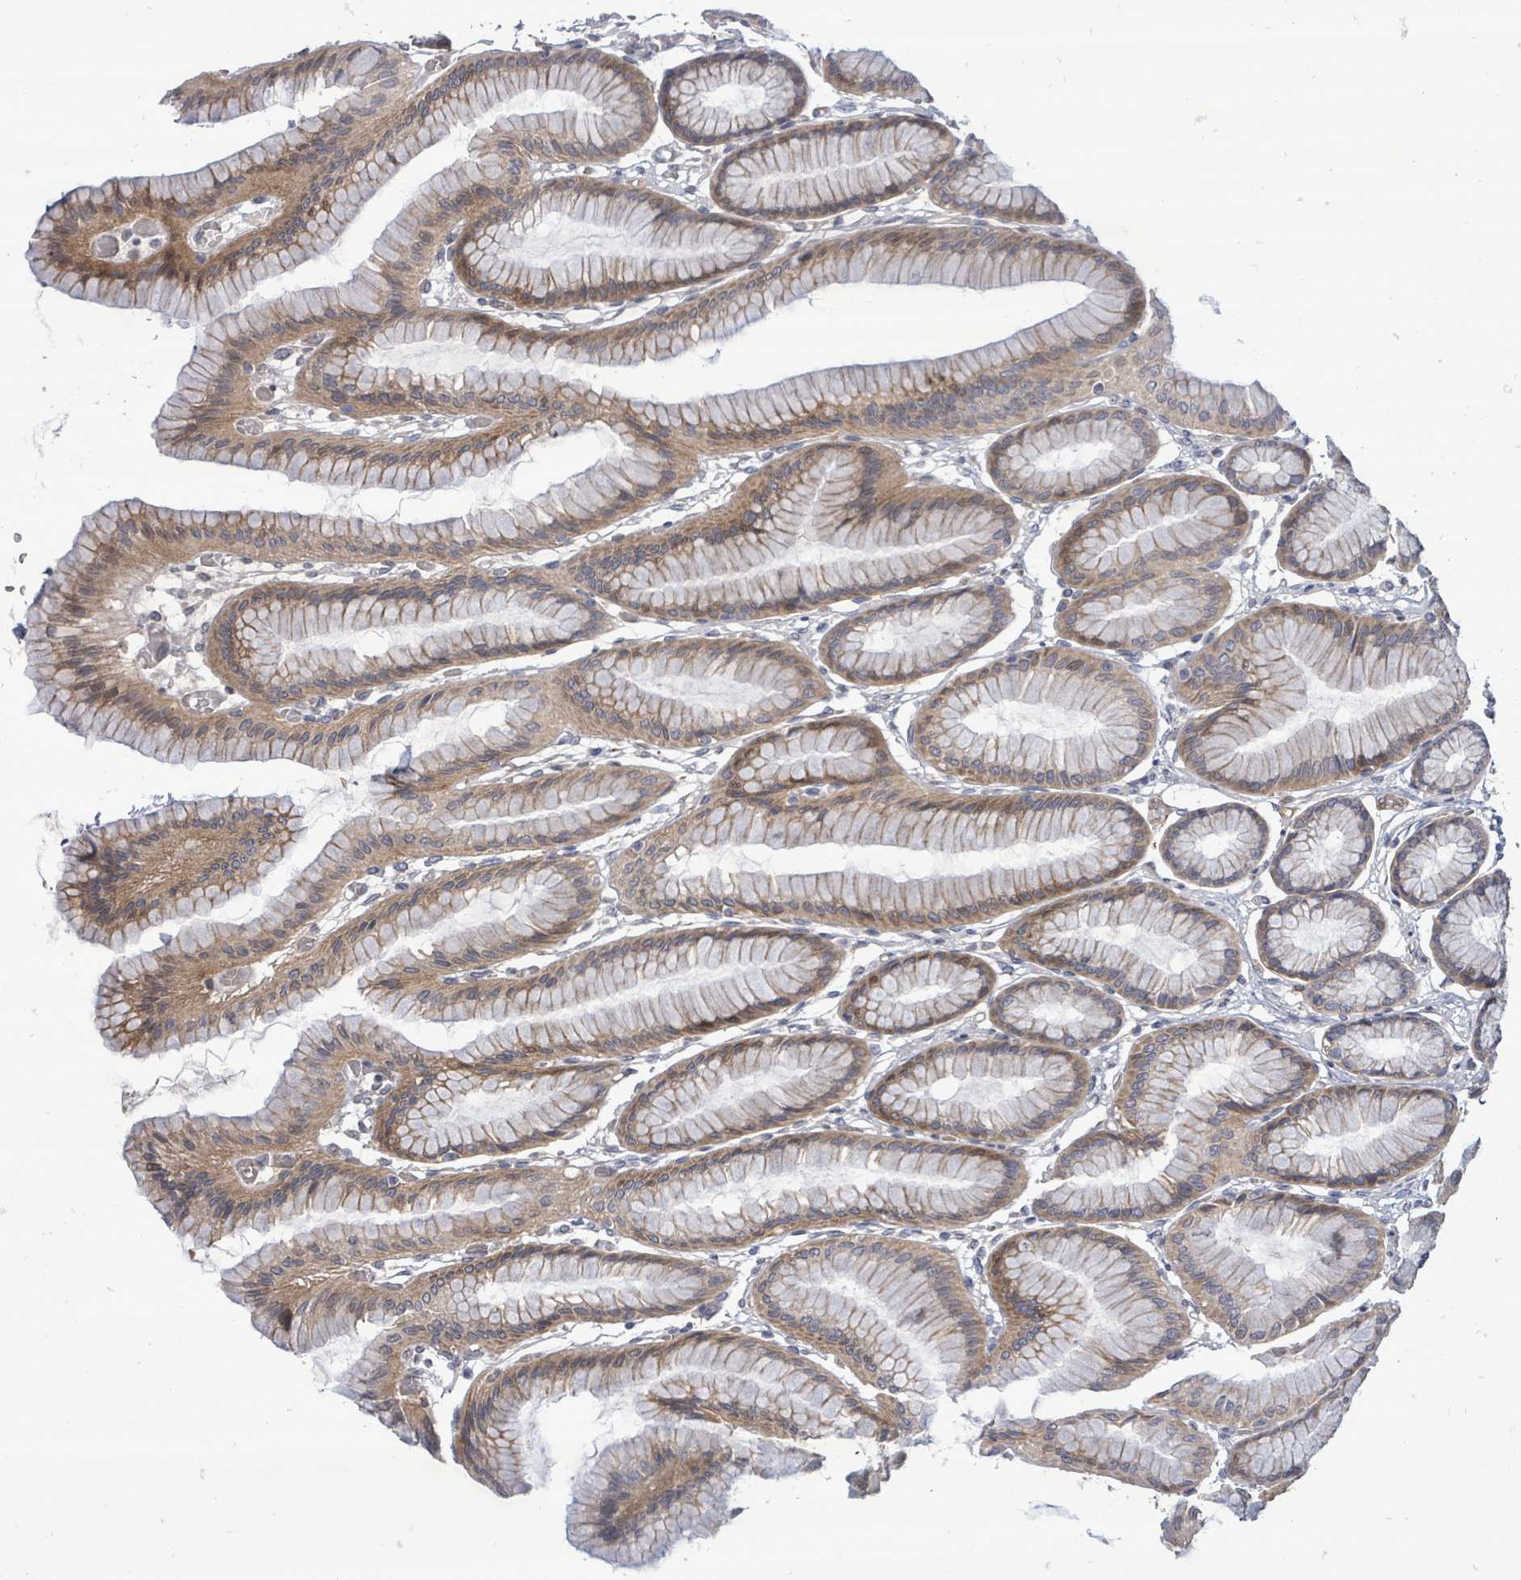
{"staining": {"intensity": "moderate", "quantity": ">75%", "location": "cytoplasmic/membranous"}, "tissue": "stomach", "cell_type": "Glandular cells", "image_type": "normal", "snomed": [{"axis": "morphology", "description": "Normal tissue, NOS"}, {"axis": "morphology", "description": "Adenocarcinoma, NOS"}, {"axis": "morphology", "description": "Adenocarcinoma, High grade"}, {"axis": "topography", "description": "Stomach, upper"}, {"axis": "topography", "description": "Stomach"}], "caption": "An IHC histopathology image of unremarkable tissue is shown. Protein staining in brown shows moderate cytoplasmic/membranous positivity in stomach within glandular cells. The staining was performed using DAB (3,3'-diaminobenzidine), with brown indicating positive protein expression. Nuclei are stained blue with hematoxylin.", "gene": "RALGAPB", "patient": {"sex": "female", "age": 65}}